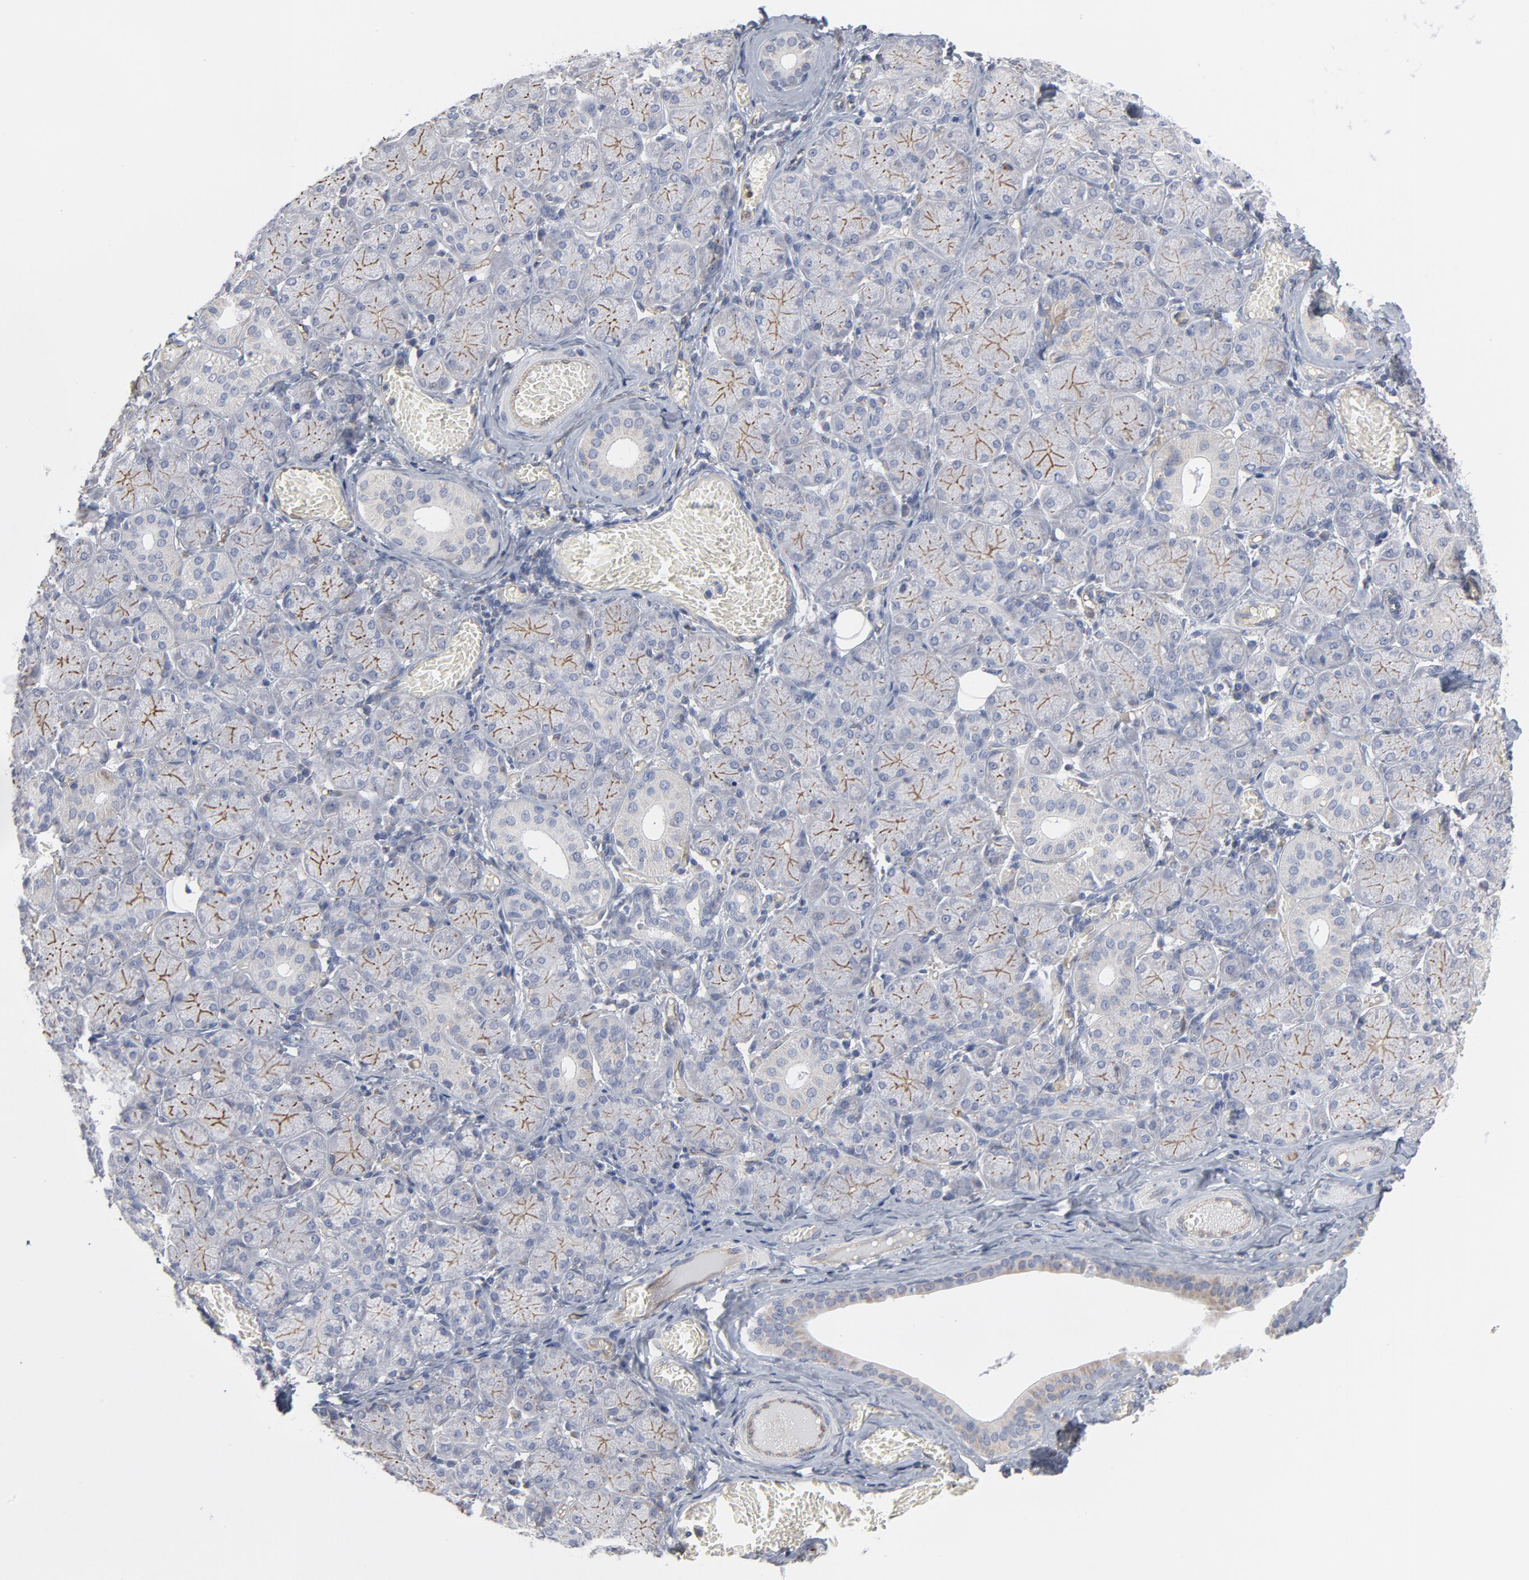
{"staining": {"intensity": "moderate", "quantity": "25%-75%", "location": "cytoplasmic/membranous"}, "tissue": "salivary gland", "cell_type": "Glandular cells", "image_type": "normal", "snomed": [{"axis": "morphology", "description": "Normal tissue, NOS"}, {"axis": "topography", "description": "Salivary gland"}], "caption": "Benign salivary gland exhibits moderate cytoplasmic/membranous staining in approximately 25%-75% of glandular cells, visualized by immunohistochemistry.", "gene": "OXA1L", "patient": {"sex": "female", "age": 24}}